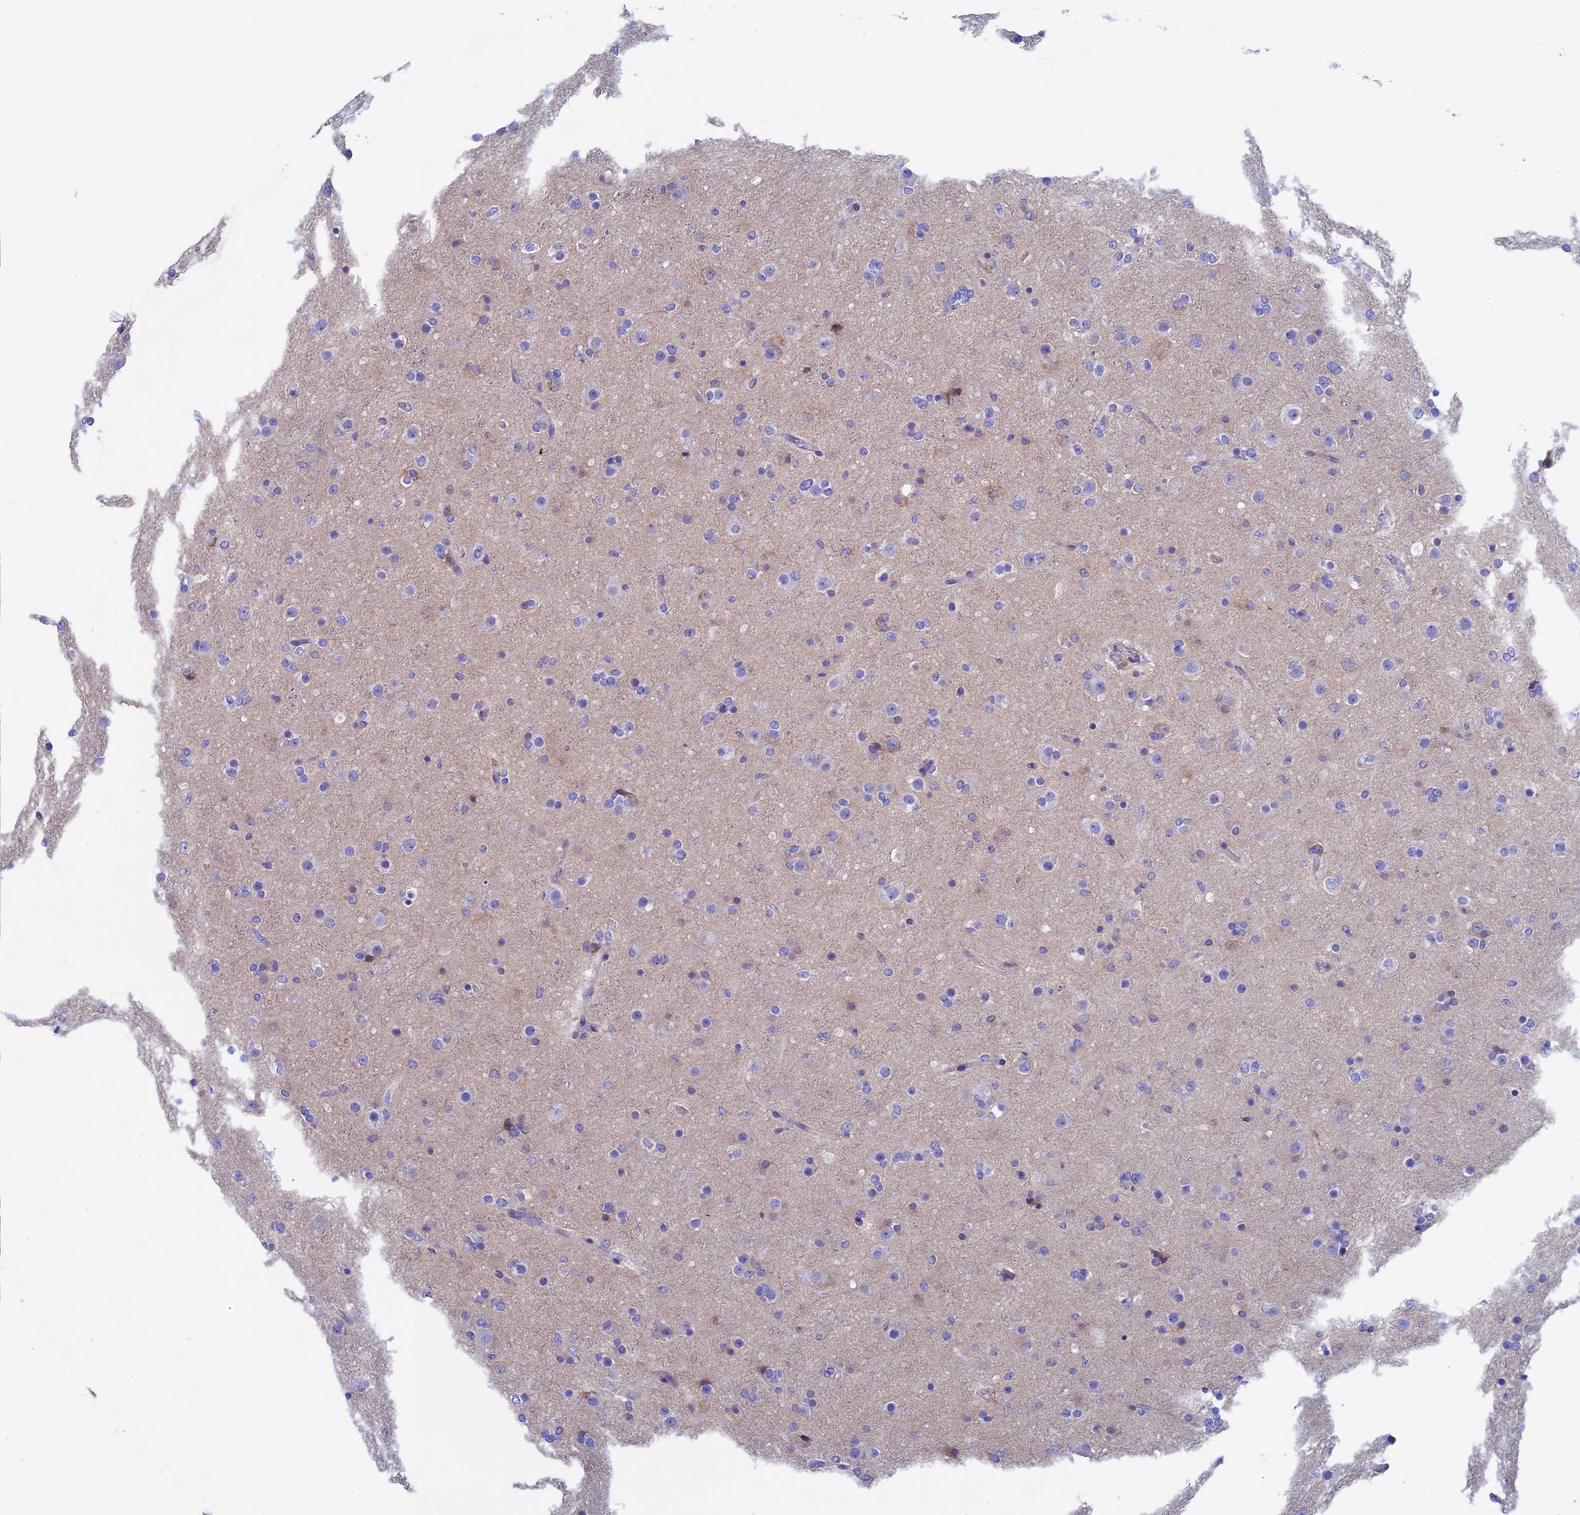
{"staining": {"intensity": "negative", "quantity": "none", "location": "none"}, "tissue": "glioma", "cell_type": "Tumor cells", "image_type": "cancer", "snomed": [{"axis": "morphology", "description": "Glioma, malignant, Low grade"}, {"axis": "topography", "description": "Brain"}], "caption": "Malignant low-grade glioma stained for a protein using immunohistochemistry demonstrates no expression tumor cells.", "gene": "SEPTIN1", "patient": {"sex": "male", "age": 65}}